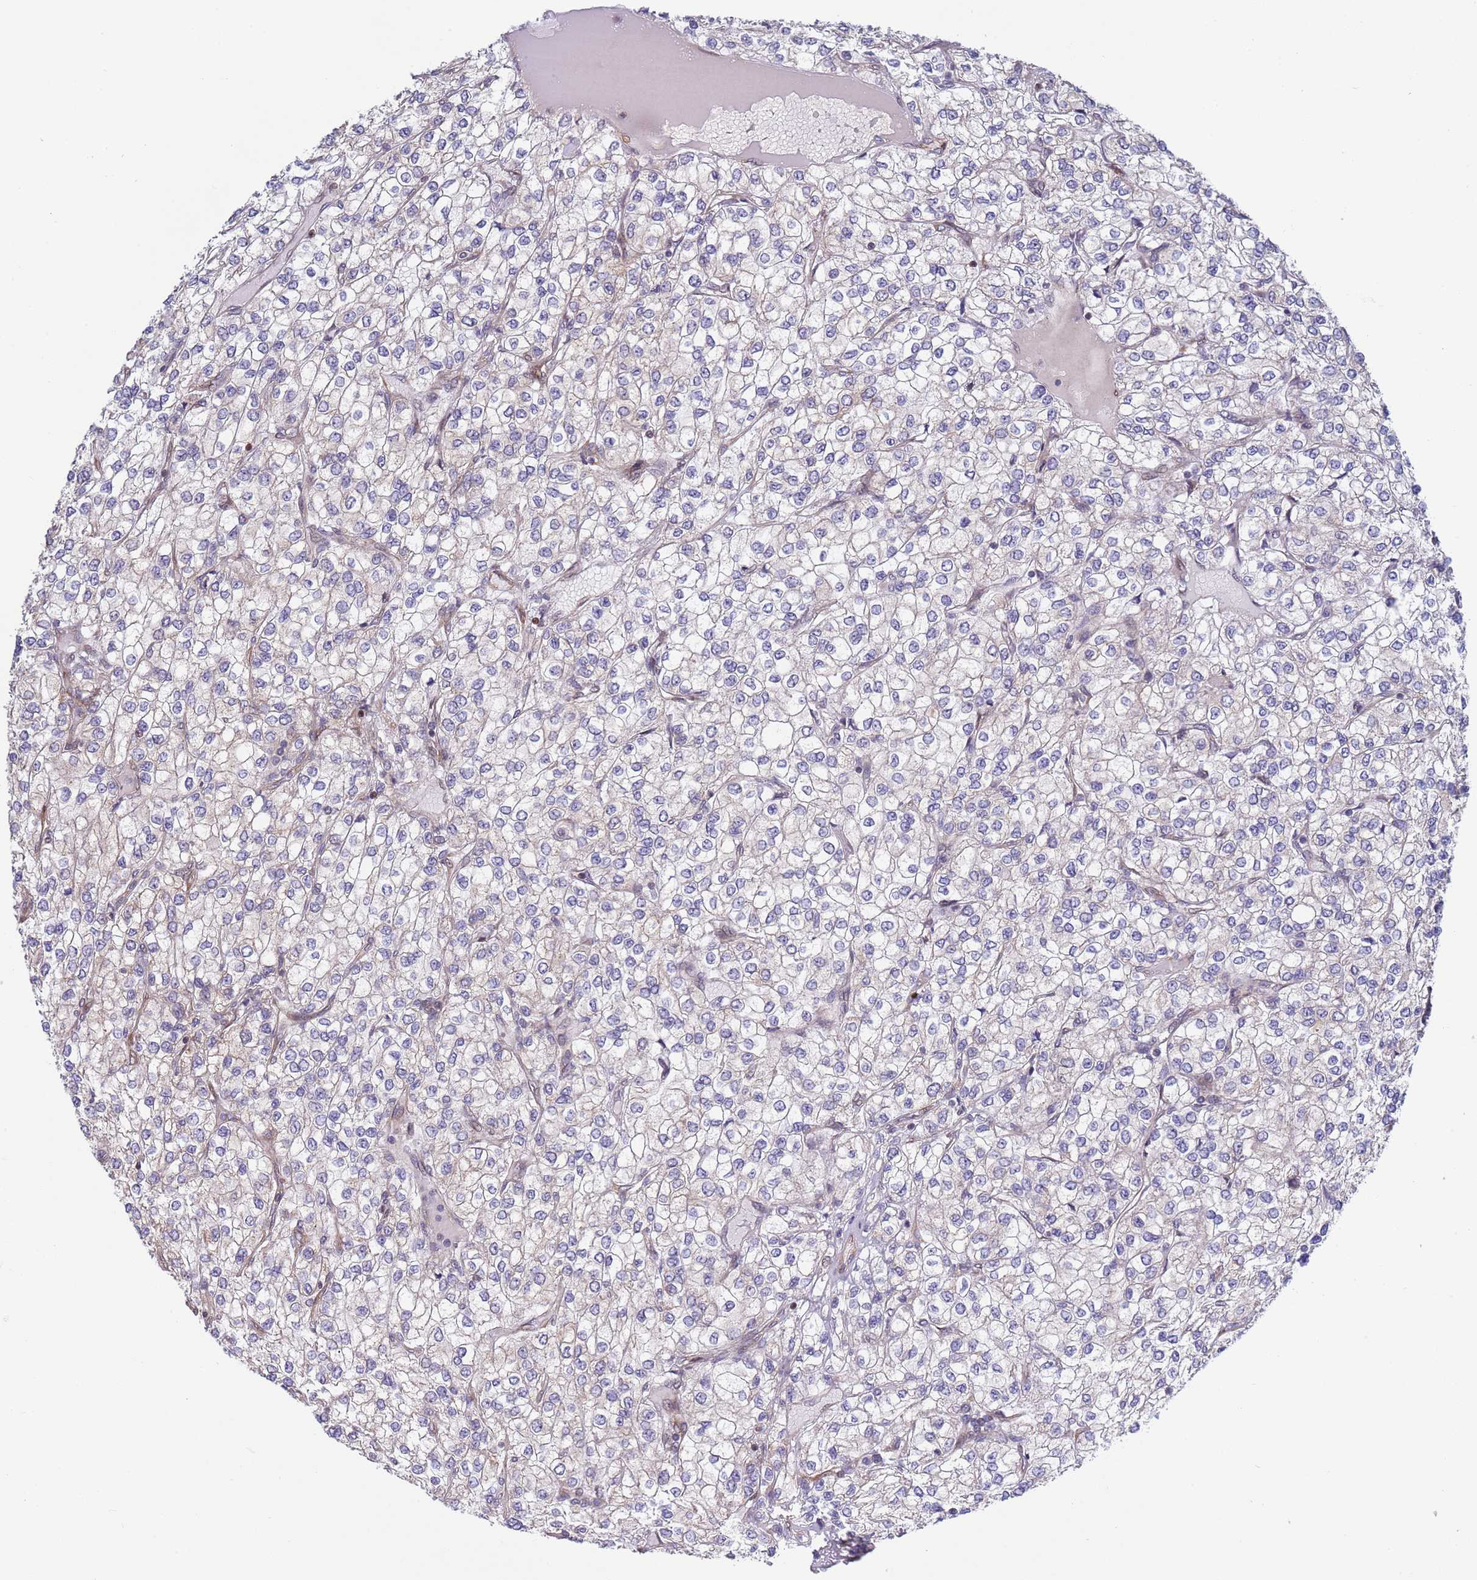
{"staining": {"intensity": "negative", "quantity": "none", "location": "none"}, "tissue": "renal cancer", "cell_type": "Tumor cells", "image_type": "cancer", "snomed": [{"axis": "morphology", "description": "Adenocarcinoma, NOS"}, {"axis": "topography", "description": "Kidney"}], "caption": "High power microscopy photomicrograph of an immunohistochemistry image of renal cancer, revealing no significant expression in tumor cells.", "gene": "TBX10", "patient": {"sex": "male", "age": 80}}